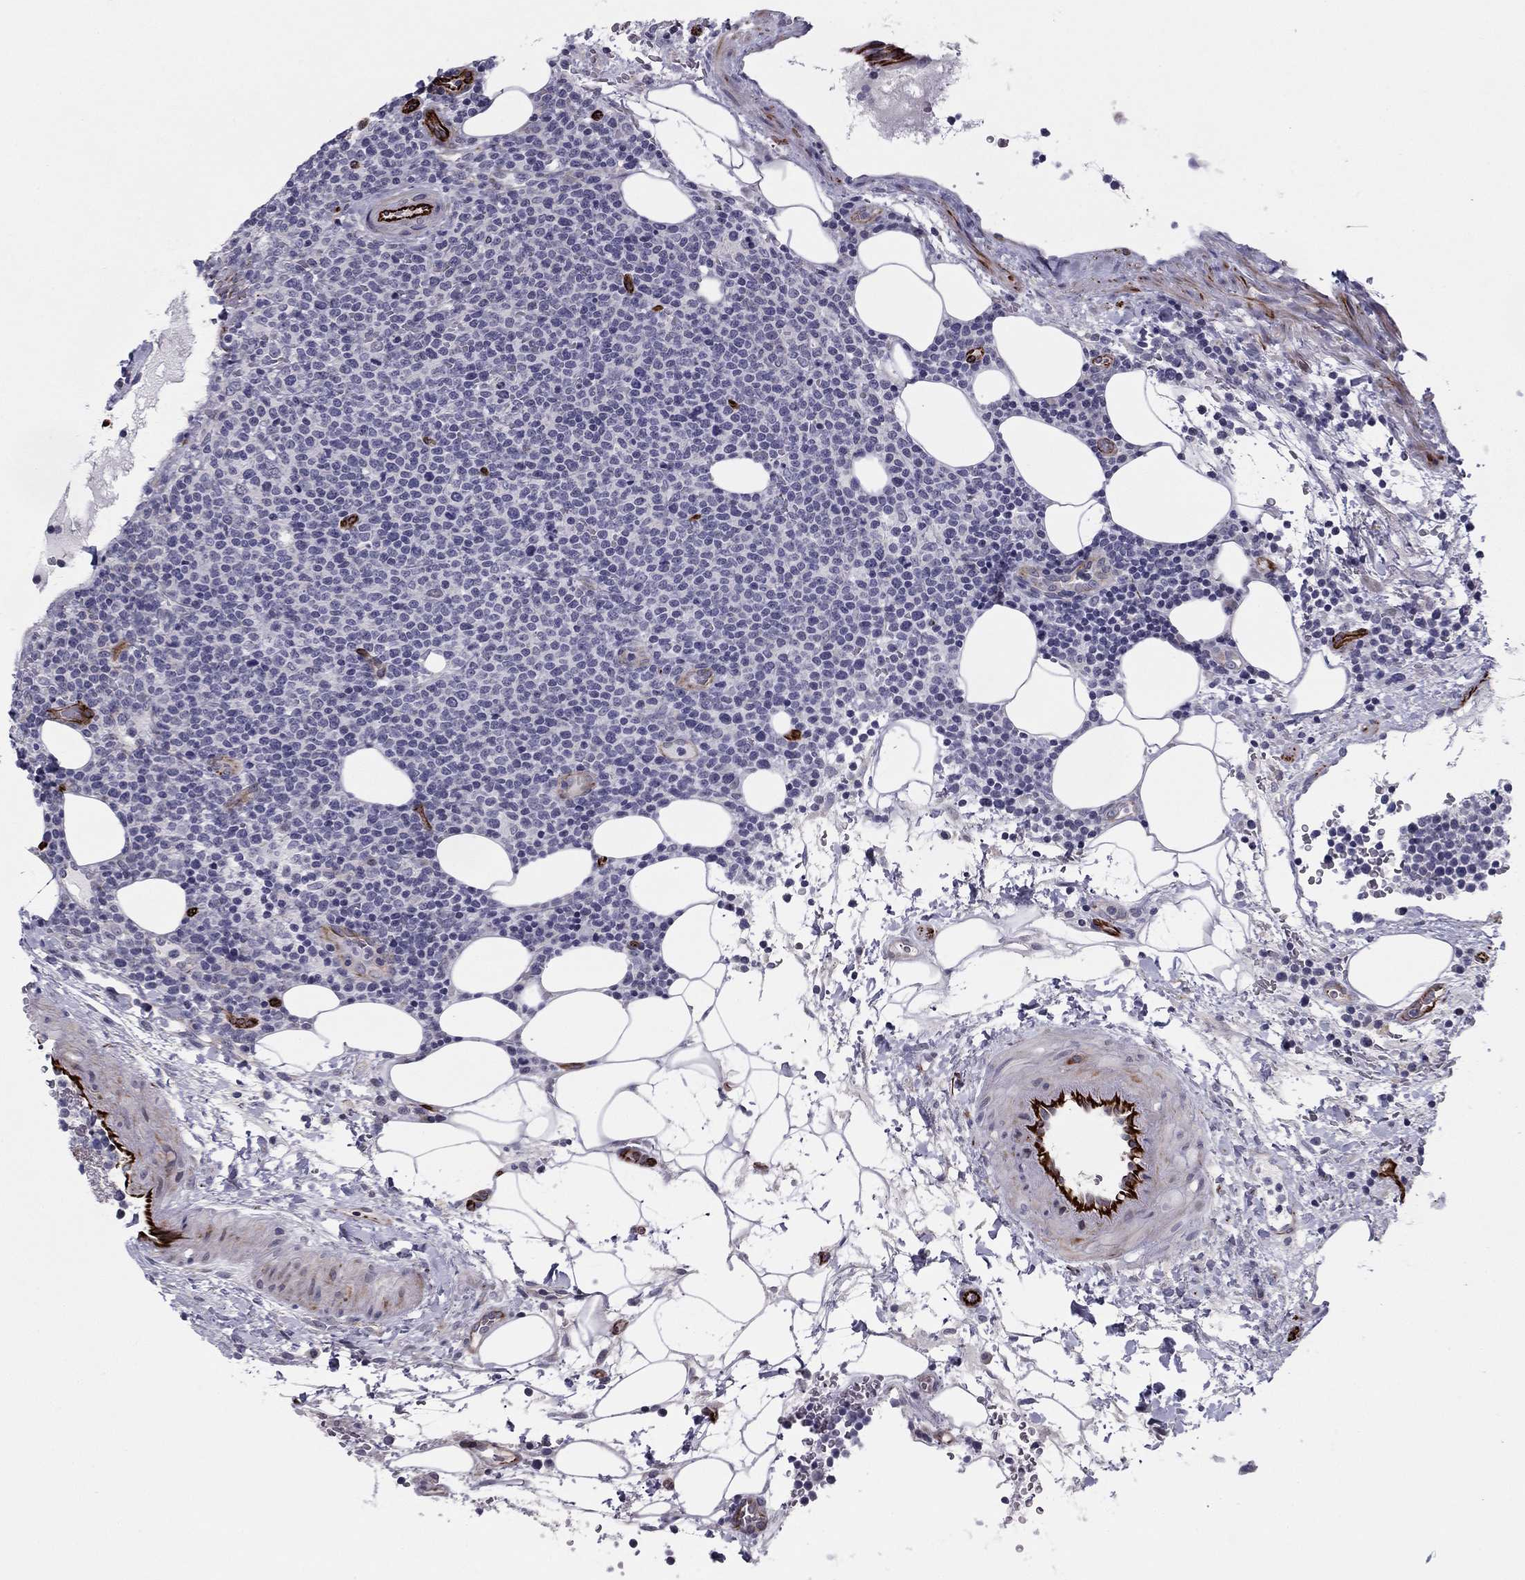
{"staining": {"intensity": "negative", "quantity": "none", "location": "none"}, "tissue": "lymphoma", "cell_type": "Tumor cells", "image_type": "cancer", "snomed": [{"axis": "morphology", "description": "Malignant lymphoma, non-Hodgkin's type, High grade"}, {"axis": "topography", "description": "Lymph node"}], "caption": "DAB immunohistochemical staining of human malignant lymphoma, non-Hodgkin's type (high-grade) shows no significant staining in tumor cells.", "gene": "ANKS4B", "patient": {"sex": "male", "age": 61}}